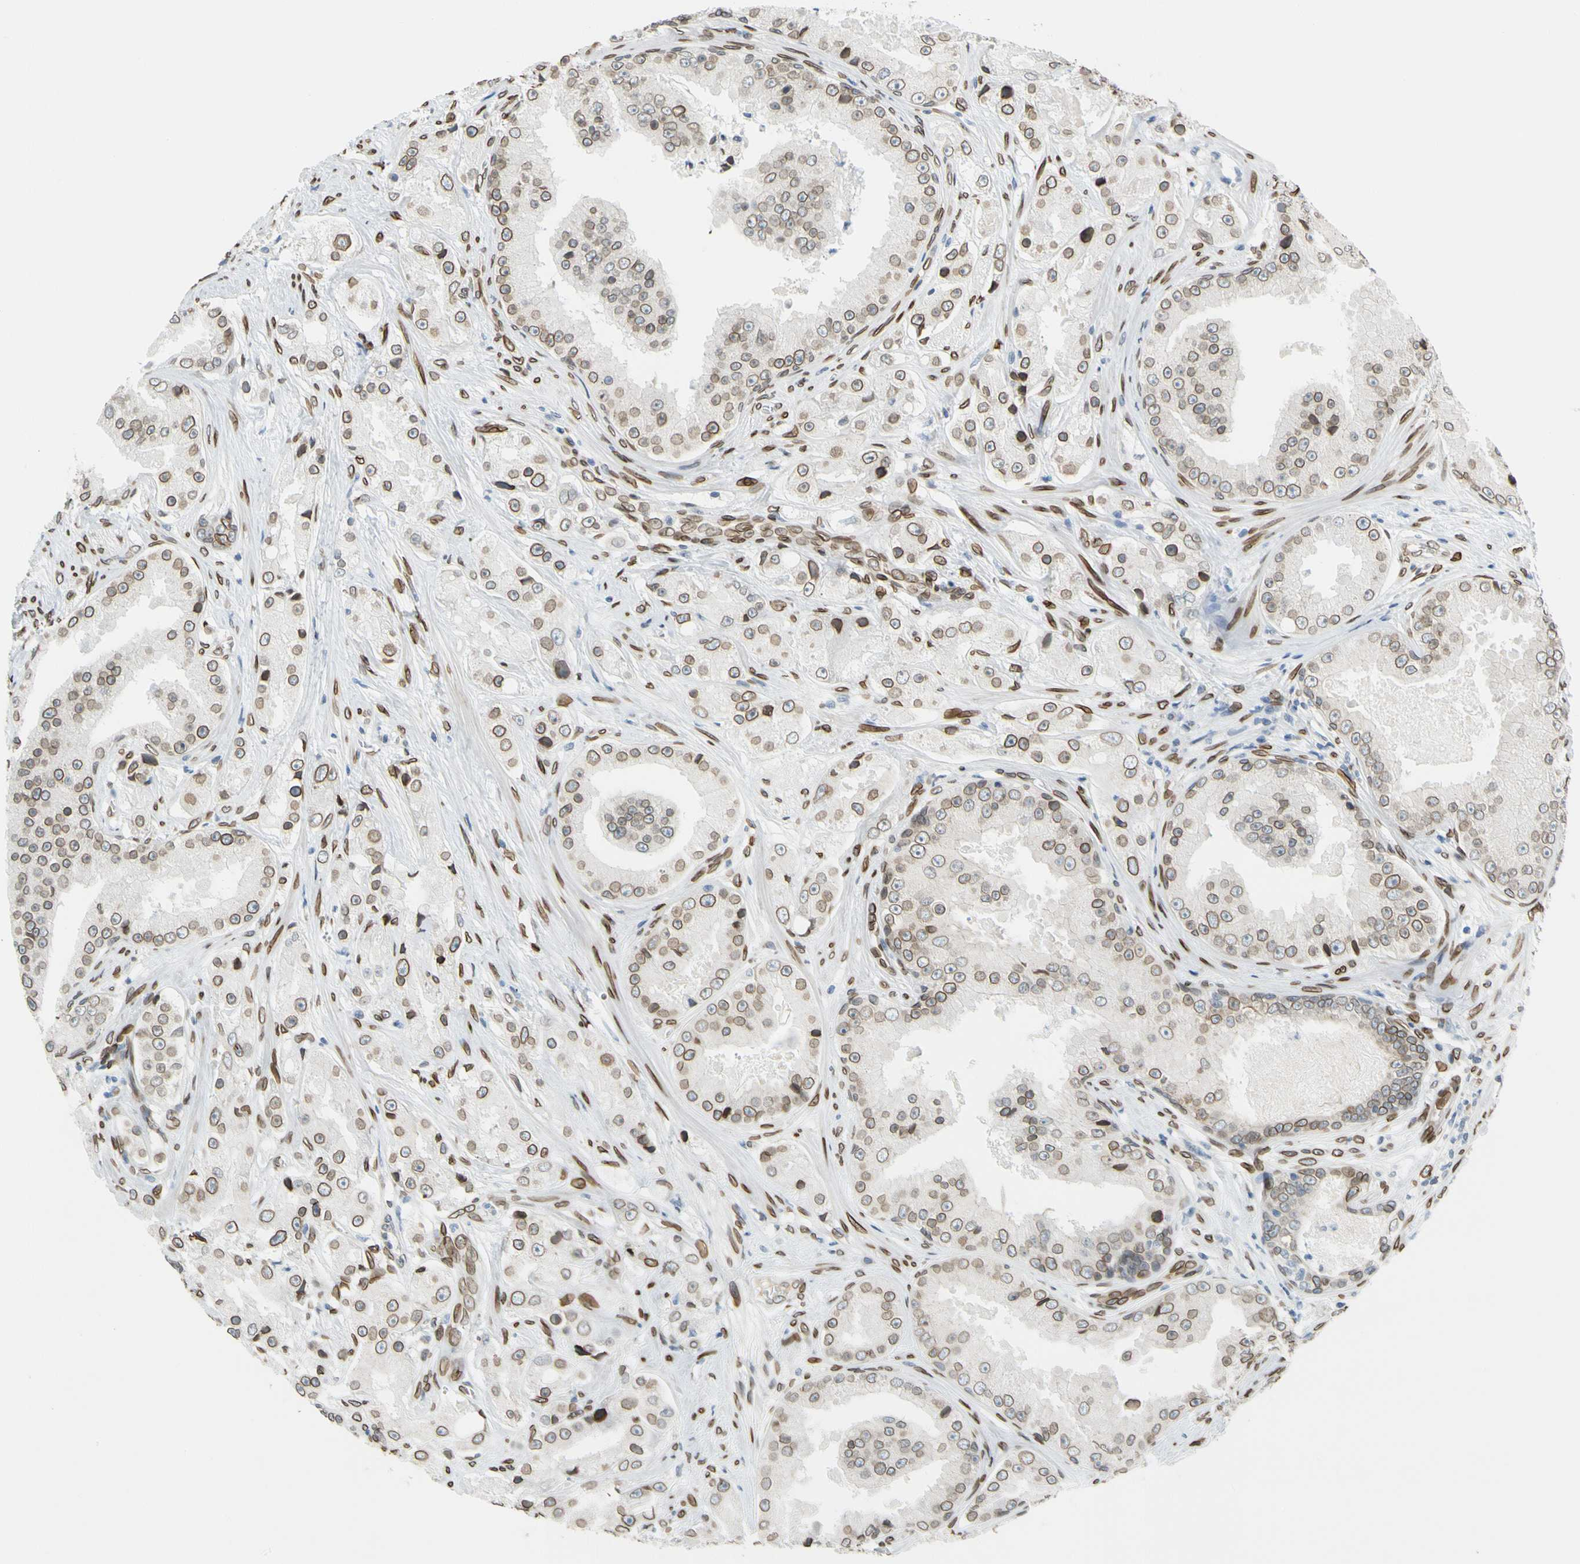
{"staining": {"intensity": "moderate", "quantity": ">75%", "location": "cytoplasmic/membranous,nuclear"}, "tissue": "prostate cancer", "cell_type": "Tumor cells", "image_type": "cancer", "snomed": [{"axis": "morphology", "description": "Adenocarcinoma, High grade"}, {"axis": "topography", "description": "Prostate"}], "caption": "Immunohistochemistry (DAB) staining of human prostate adenocarcinoma (high-grade) shows moderate cytoplasmic/membranous and nuclear protein positivity in about >75% of tumor cells. The staining was performed using DAB to visualize the protein expression in brown, while the nuclei were stained in blue with hematoxylin (Magnification: 20x).", "gene": "SUN1", "patient": {"sex": "male", "age": 73}}